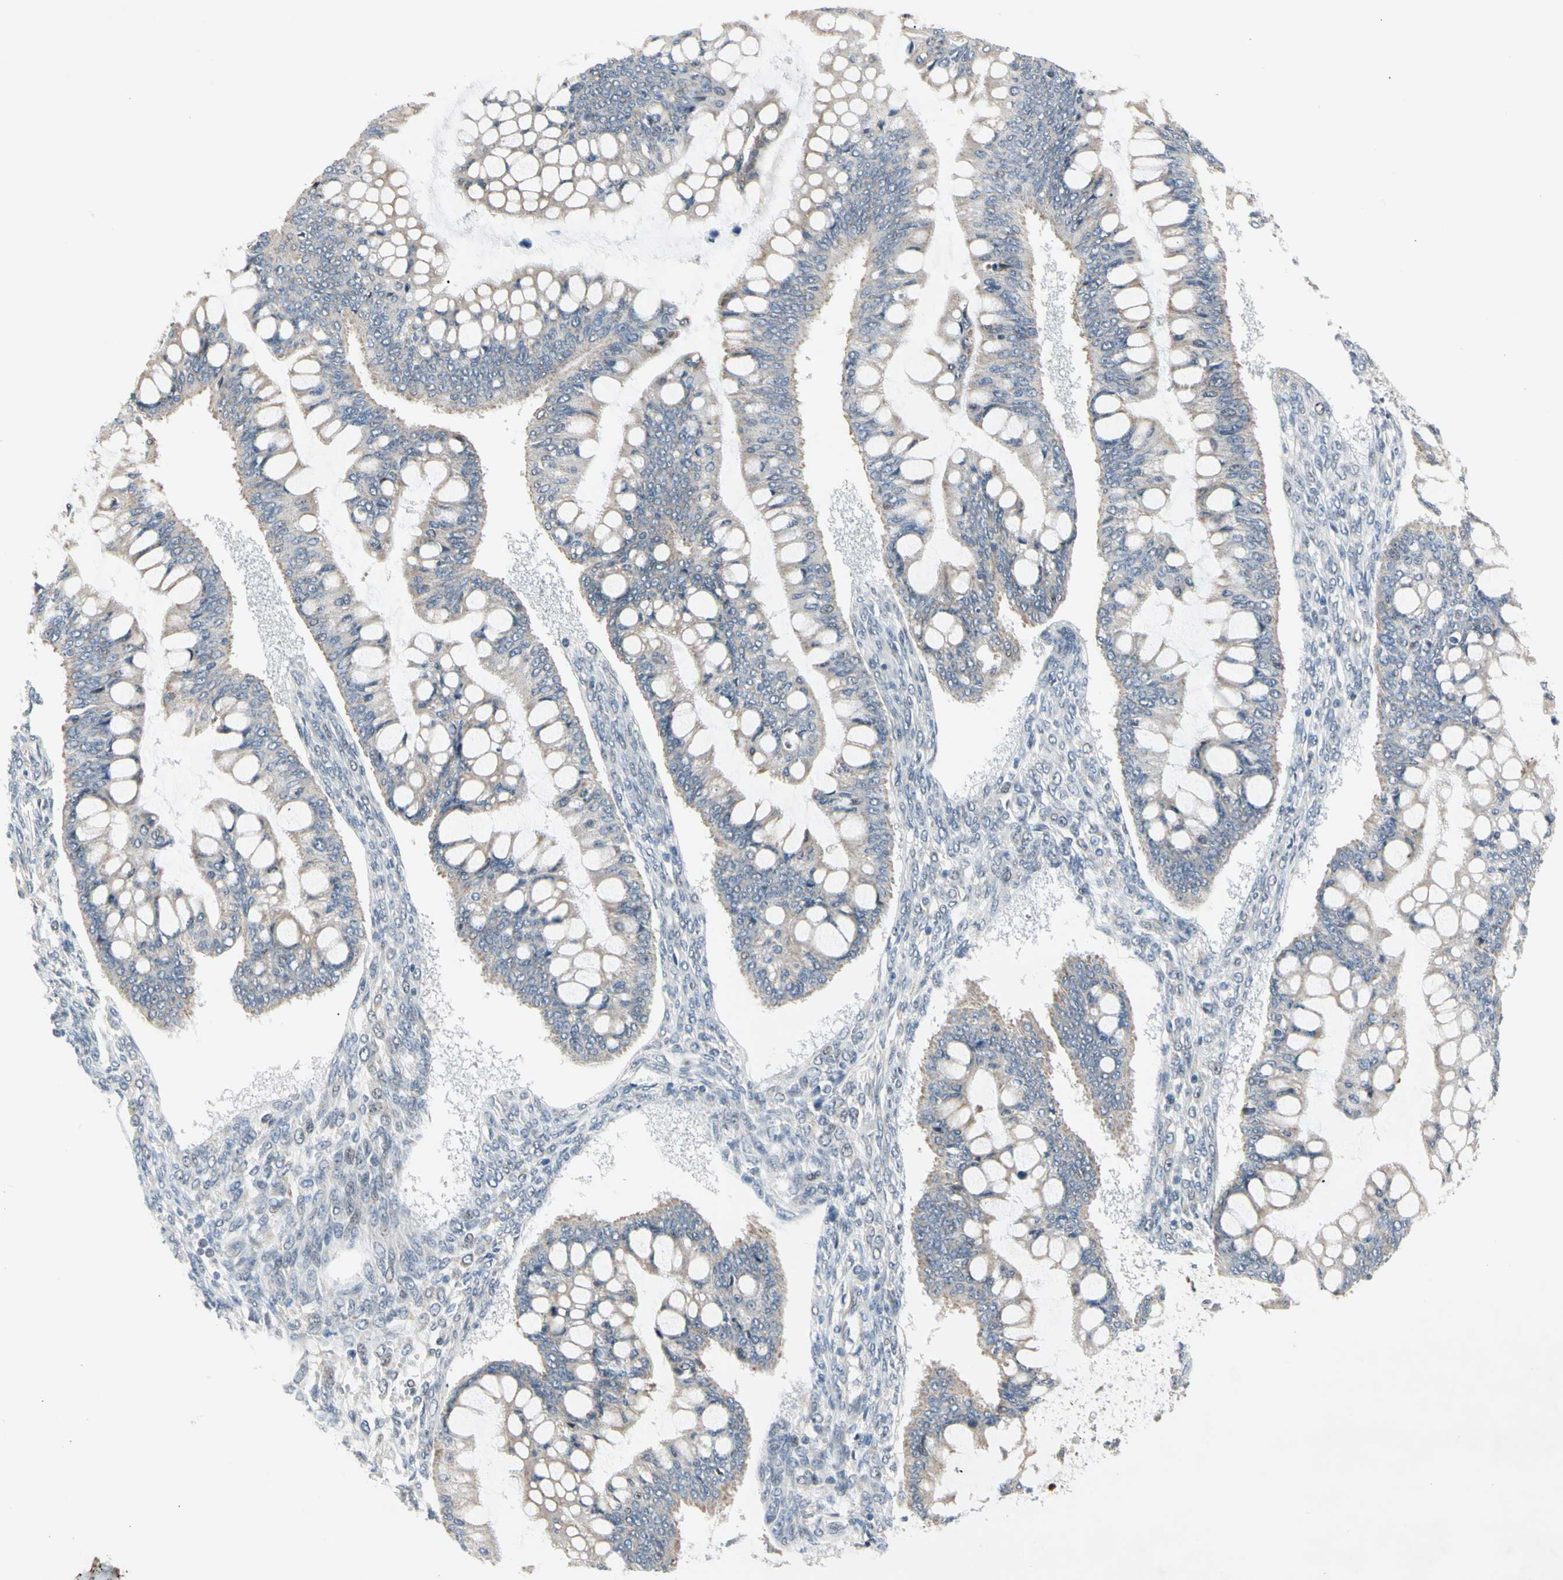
{"staining": {"intensity": "weak", "quantity": ">75%", "location": "cytoplasmic/membranous"}, "tissue": "ovarian cancer", "cell_type": "Tumor cells", "image_type": "cancer", "snomed": [{"axis": "morphology", "description": "Cystadenocarcinoma, mucinous, NOS"}, {"axis": "topography", "description": "Ovary"}], "caption": "Ovarian cancer was stained to show a protein in brown. There is low levels of weak cytoplasmic/membranous expression in about >75% of tumor cells. (Brightfield microscopy of DAB IHC at high magnification).", "gene": "MARK1", "patient": {"sex": "female", "age": 73}}